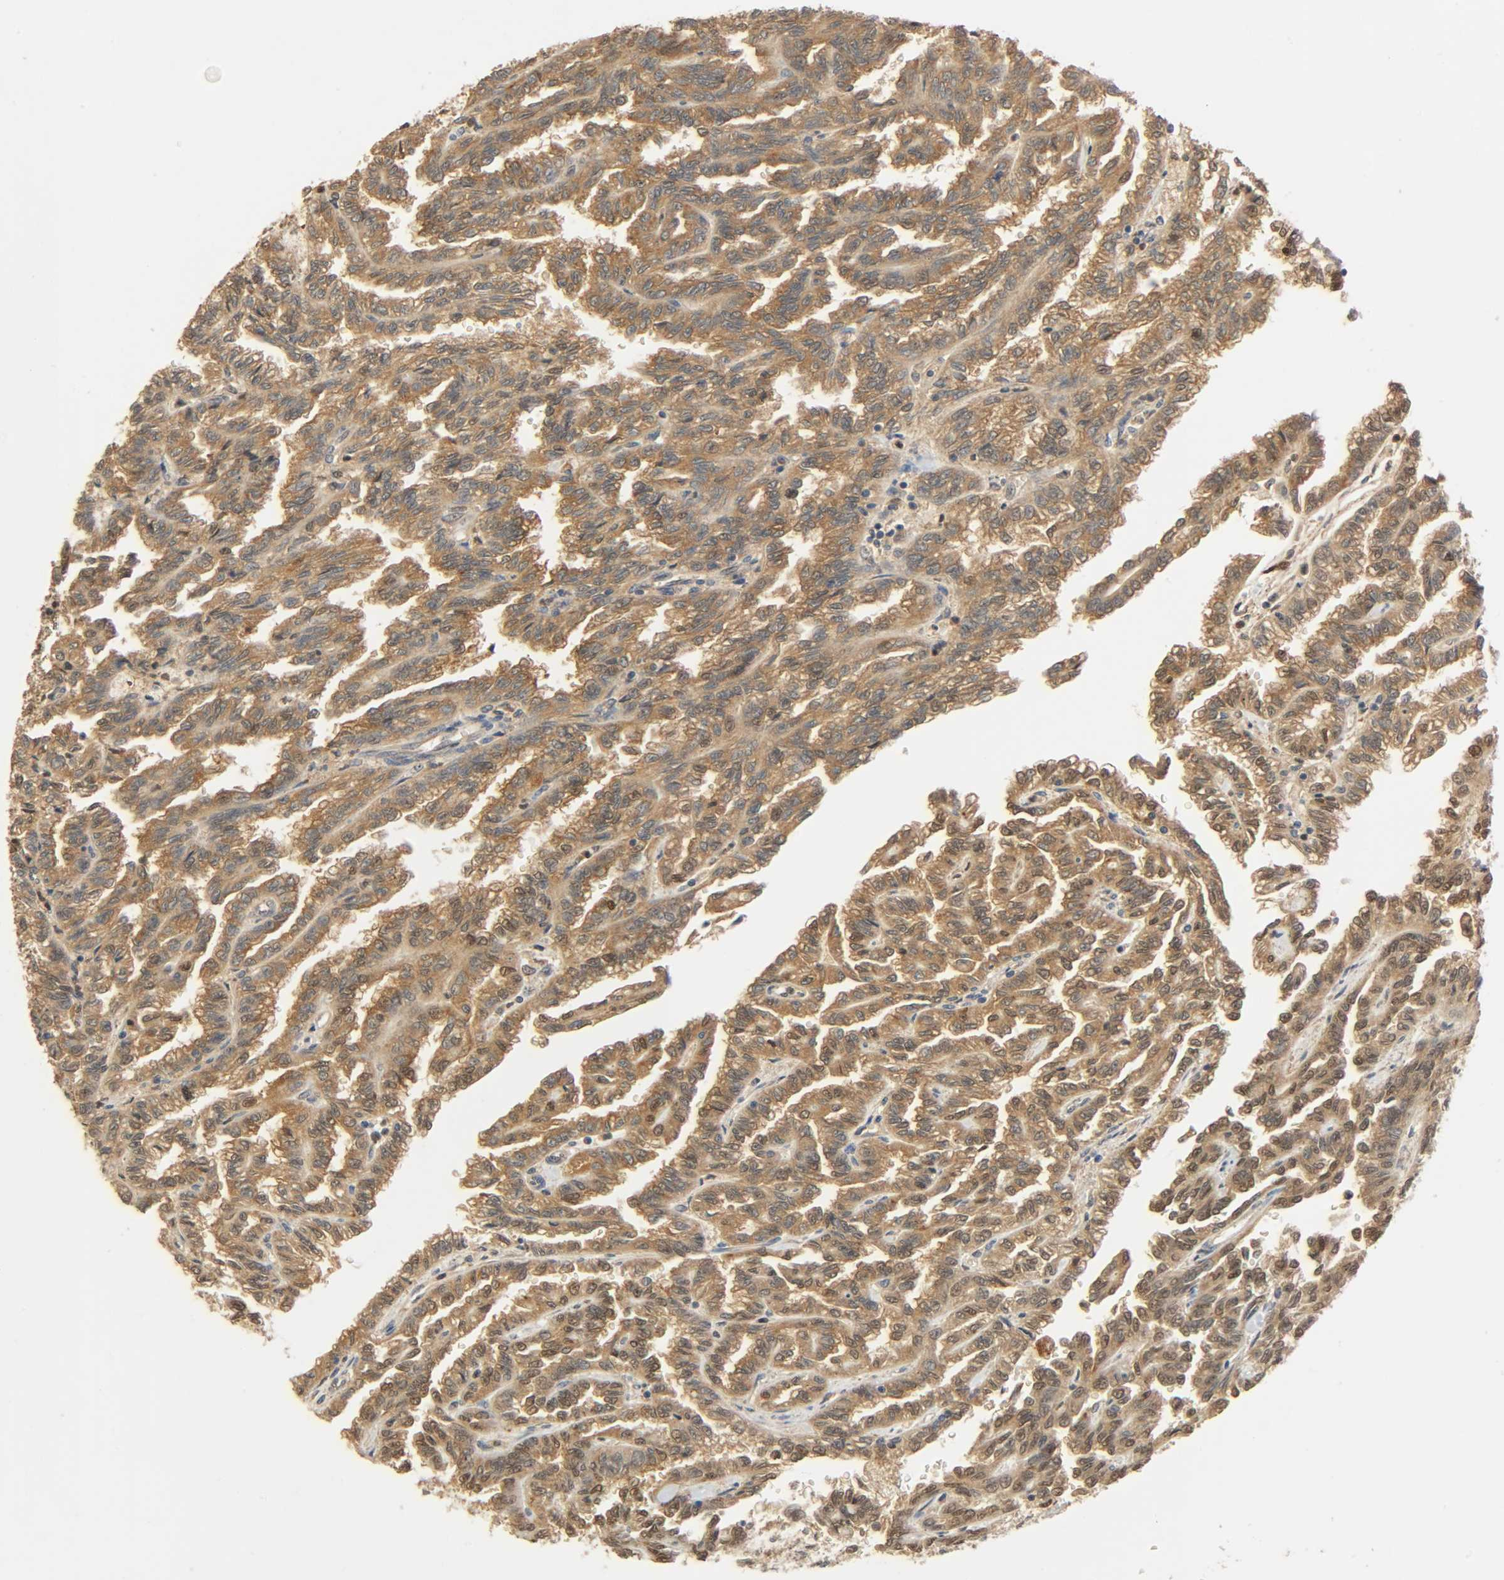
{"staining": {"intensity": "moderate", "quantity": ">75%", "location": "cytoplasmic/membranous"}, "tissue": "renal cancer", "cell_type": "Tumor cells", "image_type": "cancer", "snomed": [{"axis": "morphology", "description": "Inflammation, NOS"}, {"axis": "morphology", "description": "Adenocarcinoma, NOS"}, {"axis": "topography", "description": "Kidney"}], "caption": "Renal cancer (adenocarcinoma) stained for a protein (brown) demonstrates moderate cytoplasmic/membranous positive expression in about >75% of tumor cells.", "gene": "ZFPM2", "patient": {"sex": "male", "age": 68}}